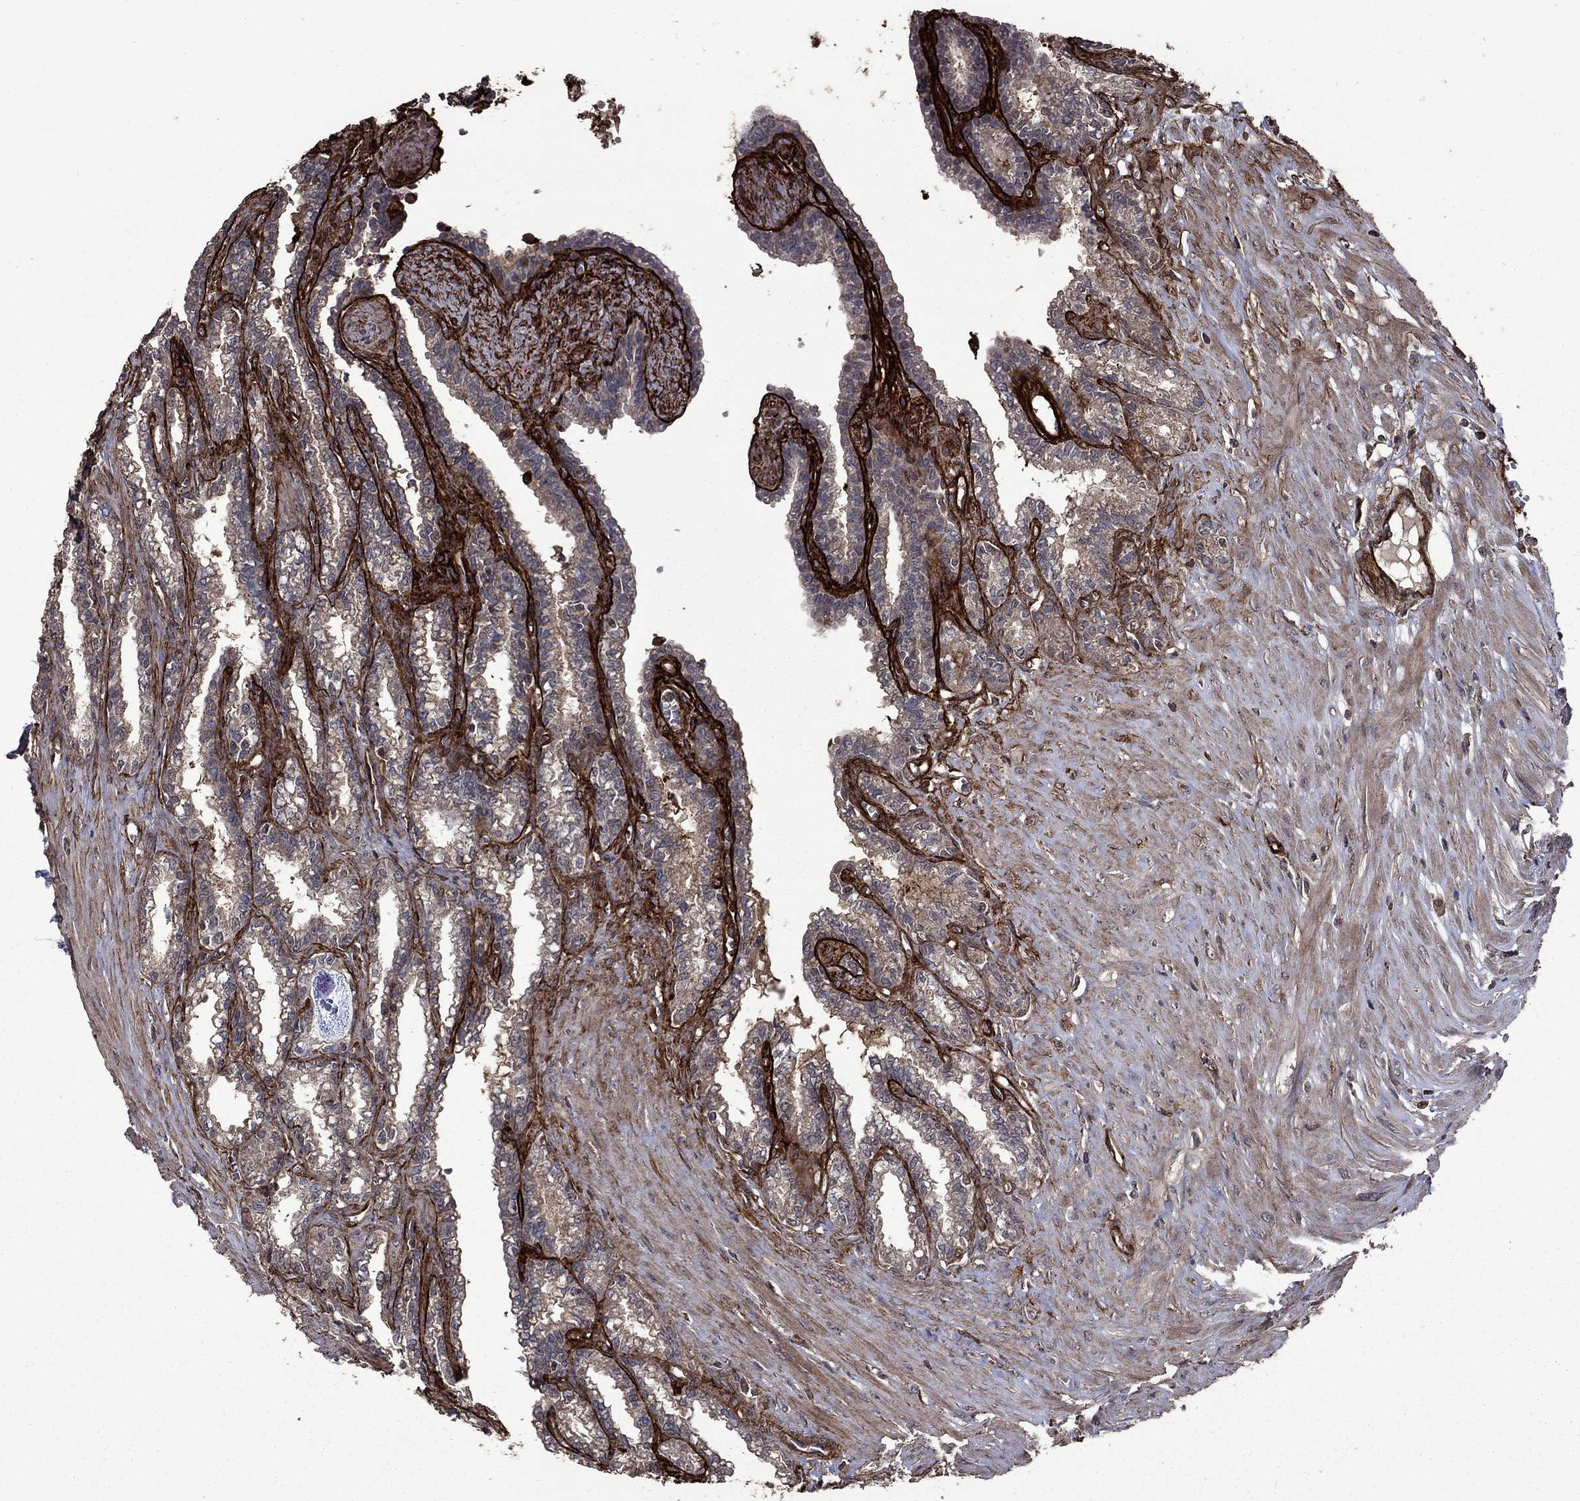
{"staining": {"intensity": "negative", "quantity": "none", "location": "none"}, "tissue": "seminal vesicle", "cell_type": "Glandular cells", "image_type": "normal", "snomed": [{"axis": "morphology", "description": "Normal tissue, NOS"}, {"axis": "morphology", "description": "Urothelial carcinoma, NOS"}, {"axis": "topography", "description": "Urinary bladder"}, {"axis": "topography", "description": "Seminal veicle"}], "caption": "Glandular cells show no significant protein expression in benign seminal vesicle. (DAB (3,3'-diaminobenzidine) immunohistochemistry (IHC), high magnification).", "gene": "COL18A1", "patient": {"sex": "male", "age": 76}}